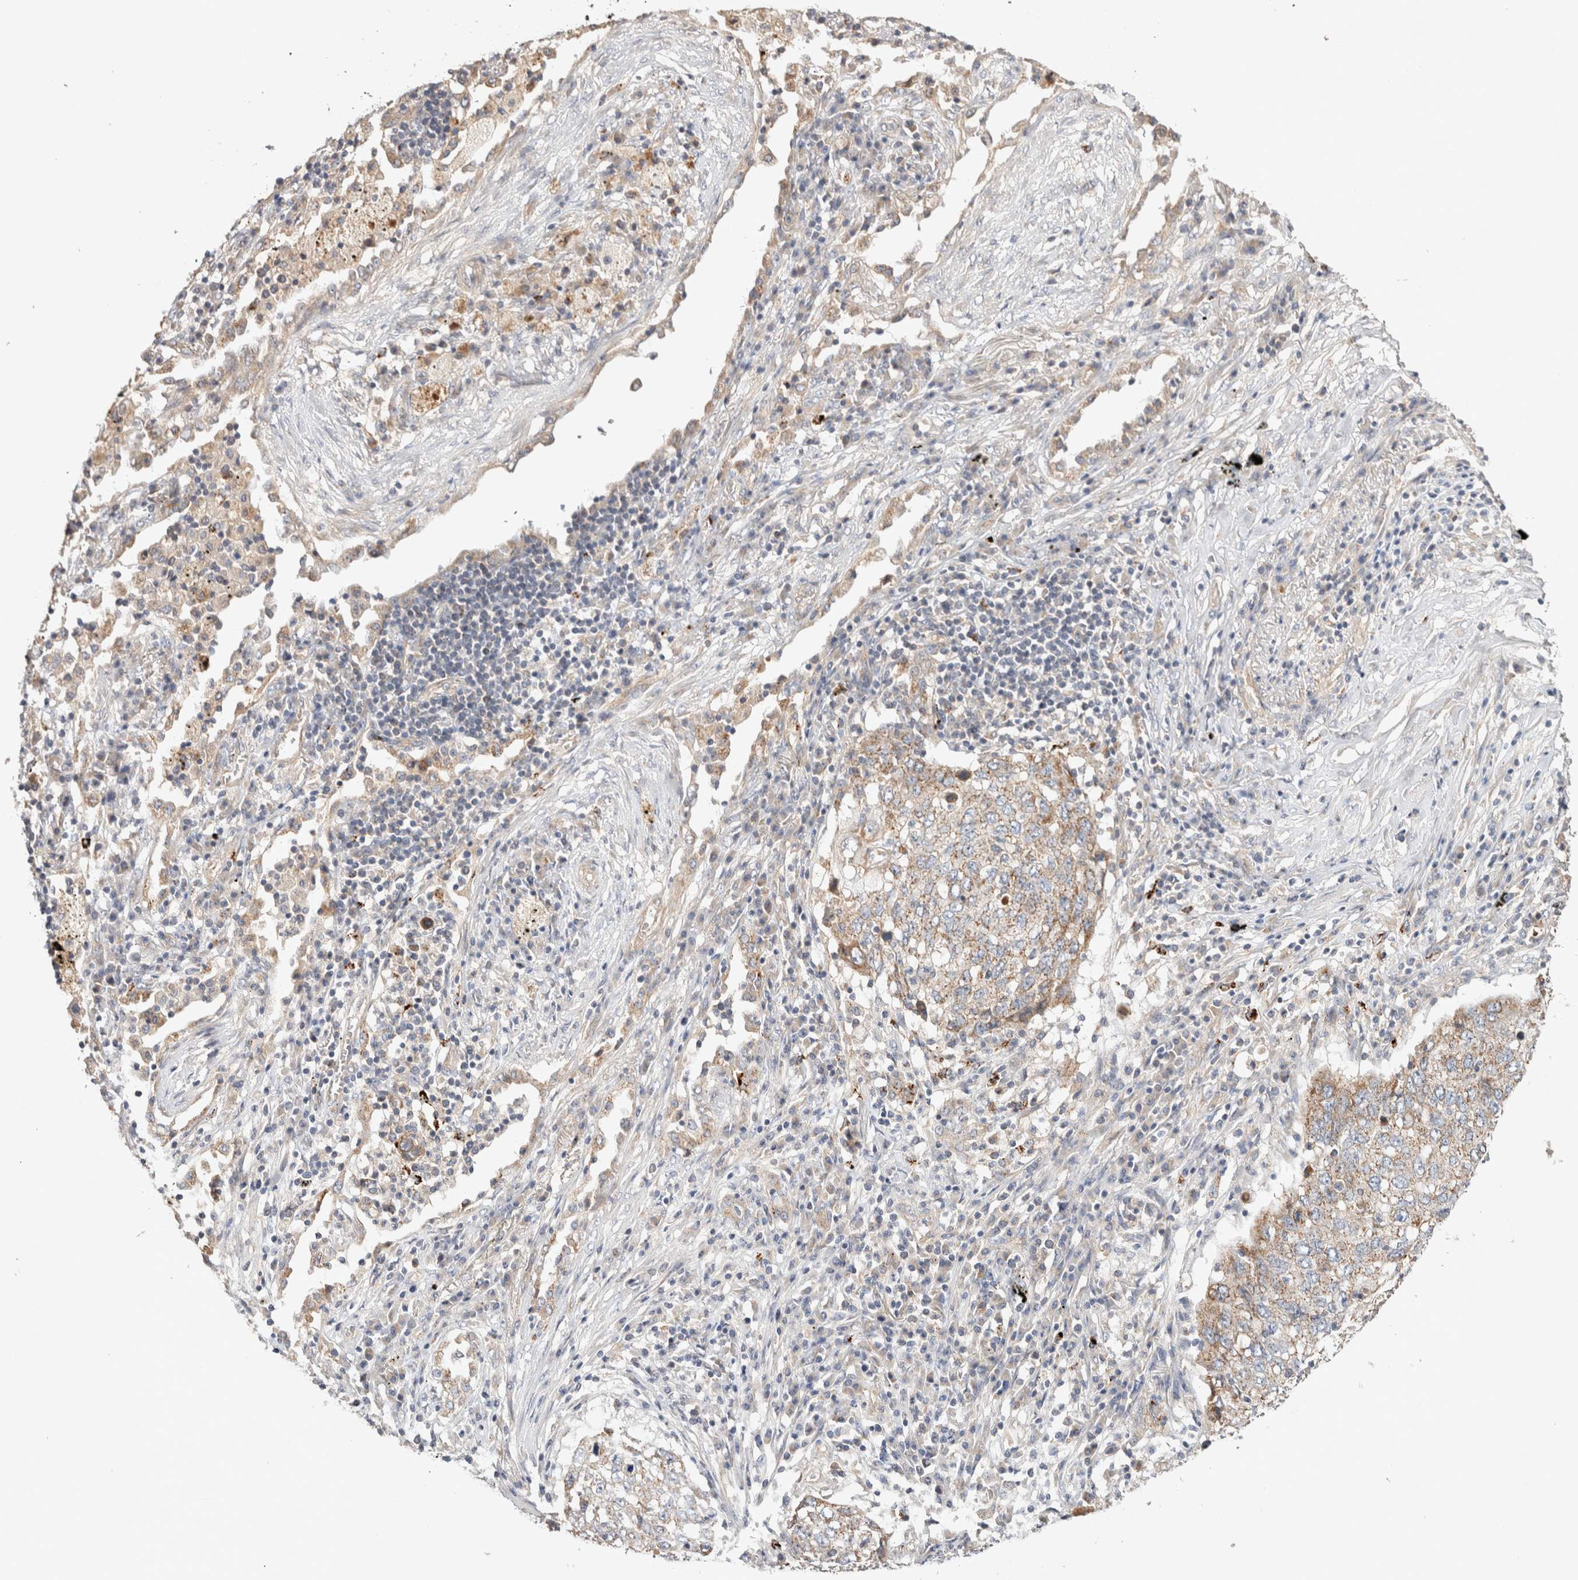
{"staining": {"intensity": "weak", "quantity": ">75%", "location": "cytoplasmic/membranous"}, "tissue": "lung cancer", "cell_type": "Tumor cells", "image_type": "cancer", "snomed": [{"axis": "morphology", "description": "Squamous cell carcinoma, NOS"}, {"axis": "topography", "description": "Lung"}], "caption": "Human squamous cell carcinoma (lung) stained for a protein (brown) reveals weak cytoplasmic/membranous positive staining in approximately >75% of tumor cells.", "gene": "B3GNTL1", "patient": {"sex": "female", "age": 63}}